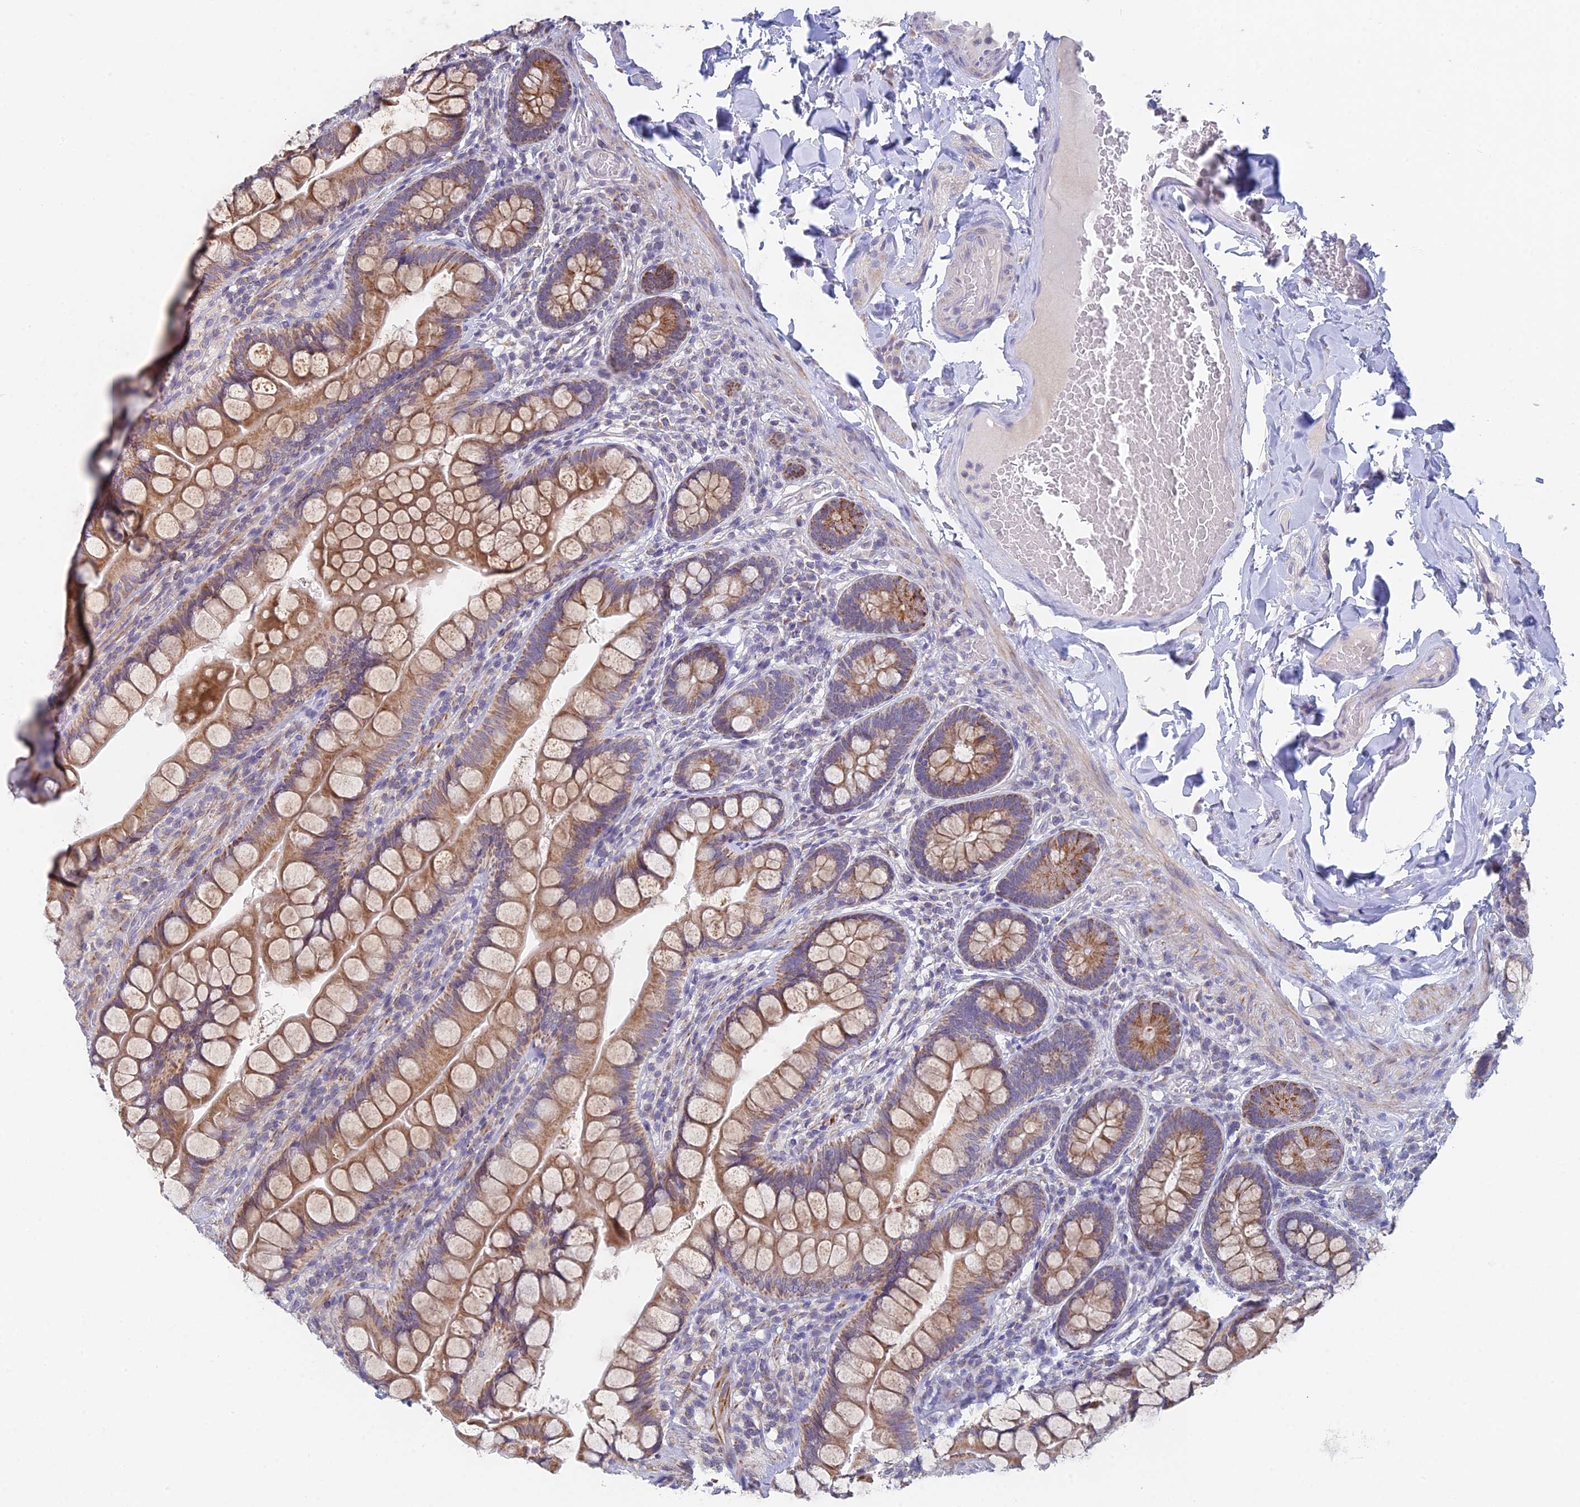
{"staining": {"intensity": "moderate", "quantity": ">75%", "location": "cytoplasmic/membranous"}, "tissue": "small intestine", "cell_type": "Glandular cells", "image_type": "normal", "snomed": [{"axis": "morphology", "description": "Normal tissue, NOS"}, {"axis": "topography", "description": "Small intestine"}], "caption": "Immunohistochemistry staining of benign small intestine, which reveals medium levels of moderate cytoplasmic/membranous staining in approximately >75% of glandular cells indicating moderate cytoplasmic/membranous protein staining. The staining was performed using DAB (3,3'-diaminobenzidine) (brown) for protein detection and nuclei were counterstained in hematoxylin (blue).", "gene": "REXO5", "patient": {"sex": "male", "age": 70}}